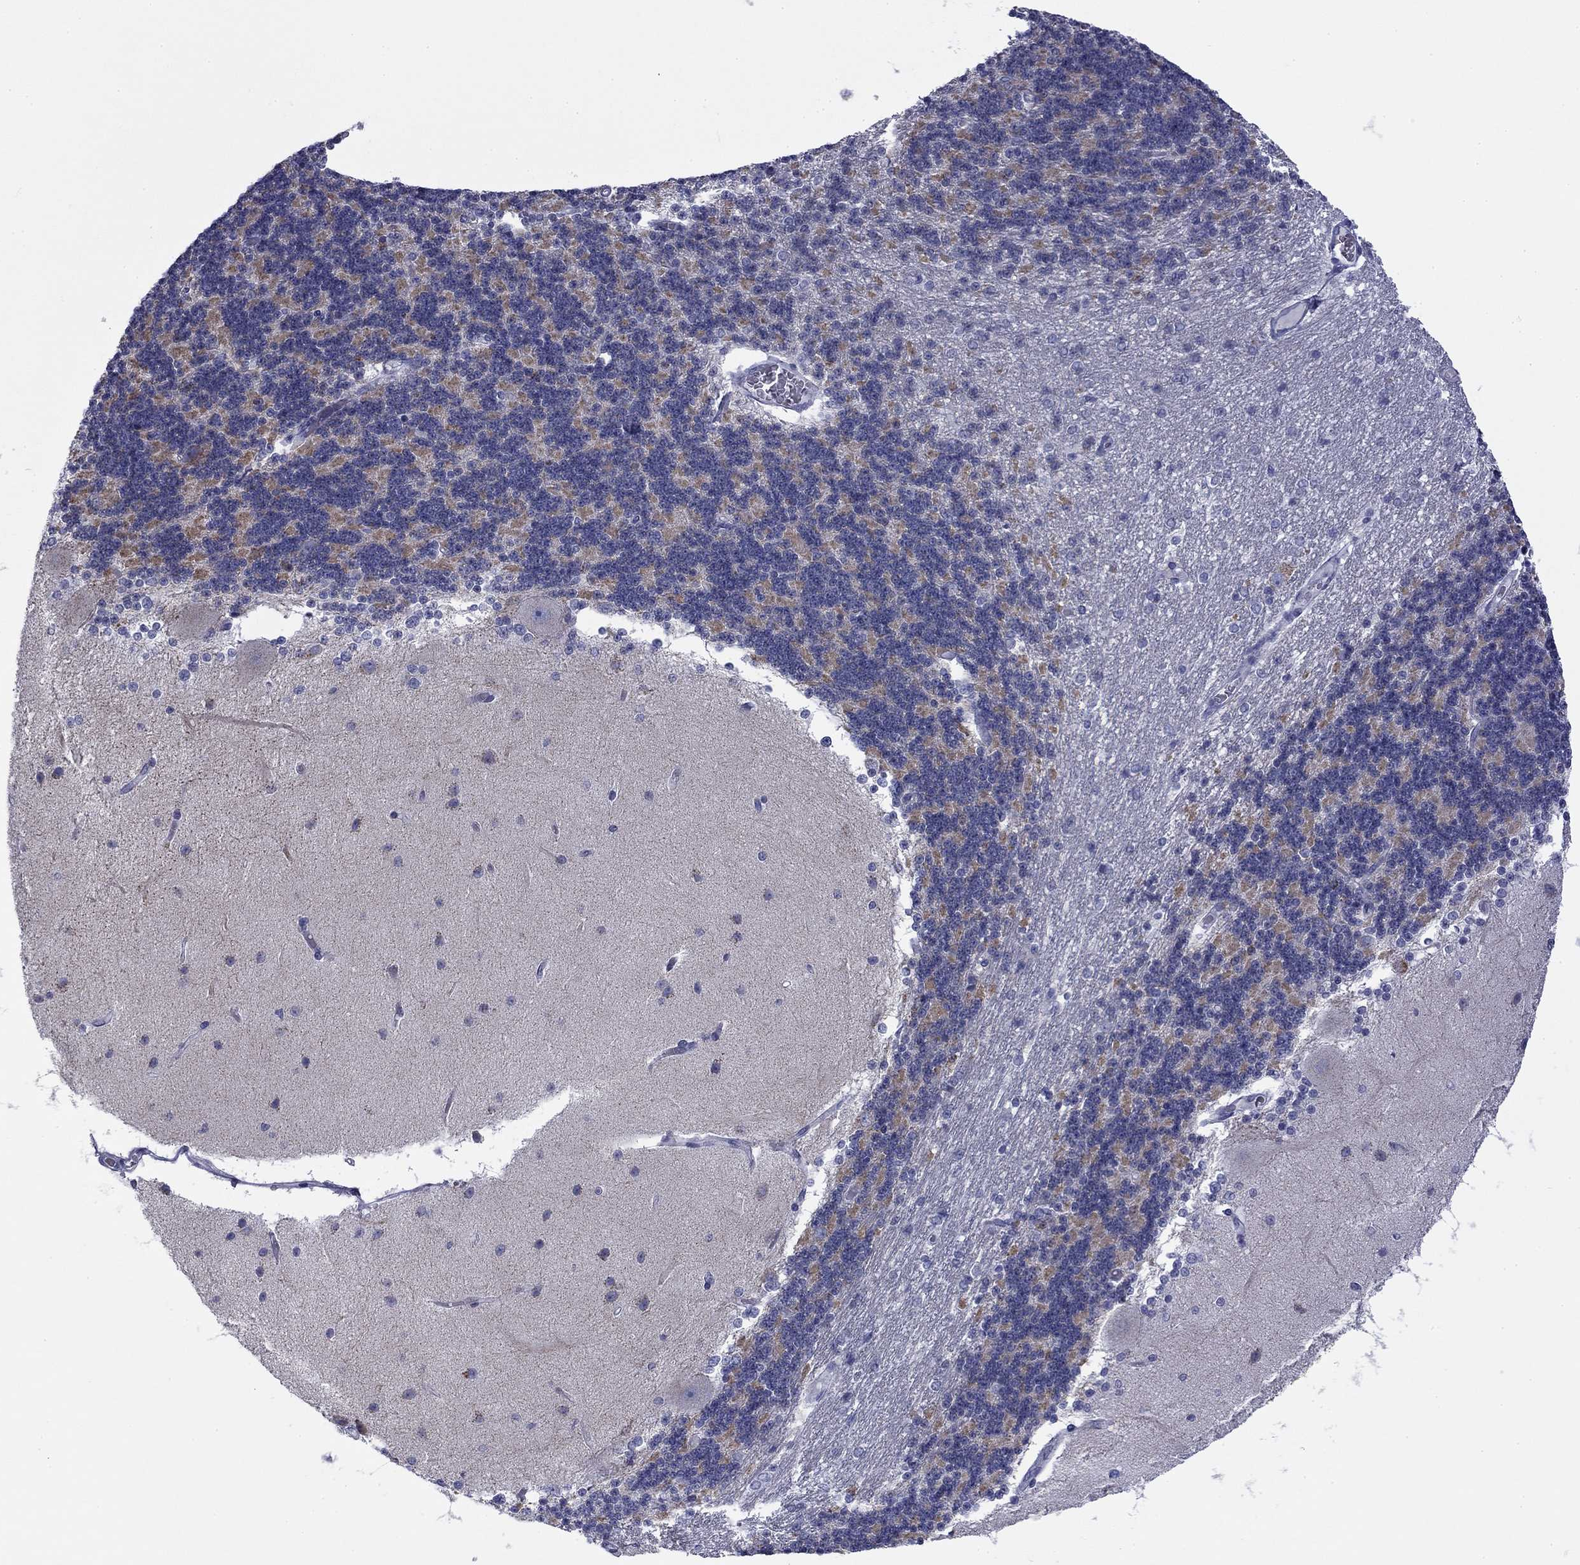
{"staining": {"intensity": "negative", "quantity": "none", "location": "none"}, "tissue": "cerebellum", "cell_type": "Cells in granular layer", "image_type": "normal", "snomed": [{"axis": "morphology", "description": "Normal tissue, NOS"}, {"axis": "topography", "description": "Cerebellum"}], "caption": "Human cerebellum stained for a protein using IHC shows no staining in cells in granular layer.", "gene": "ZP2", "patient": {"sex": "female", "age": 54}}